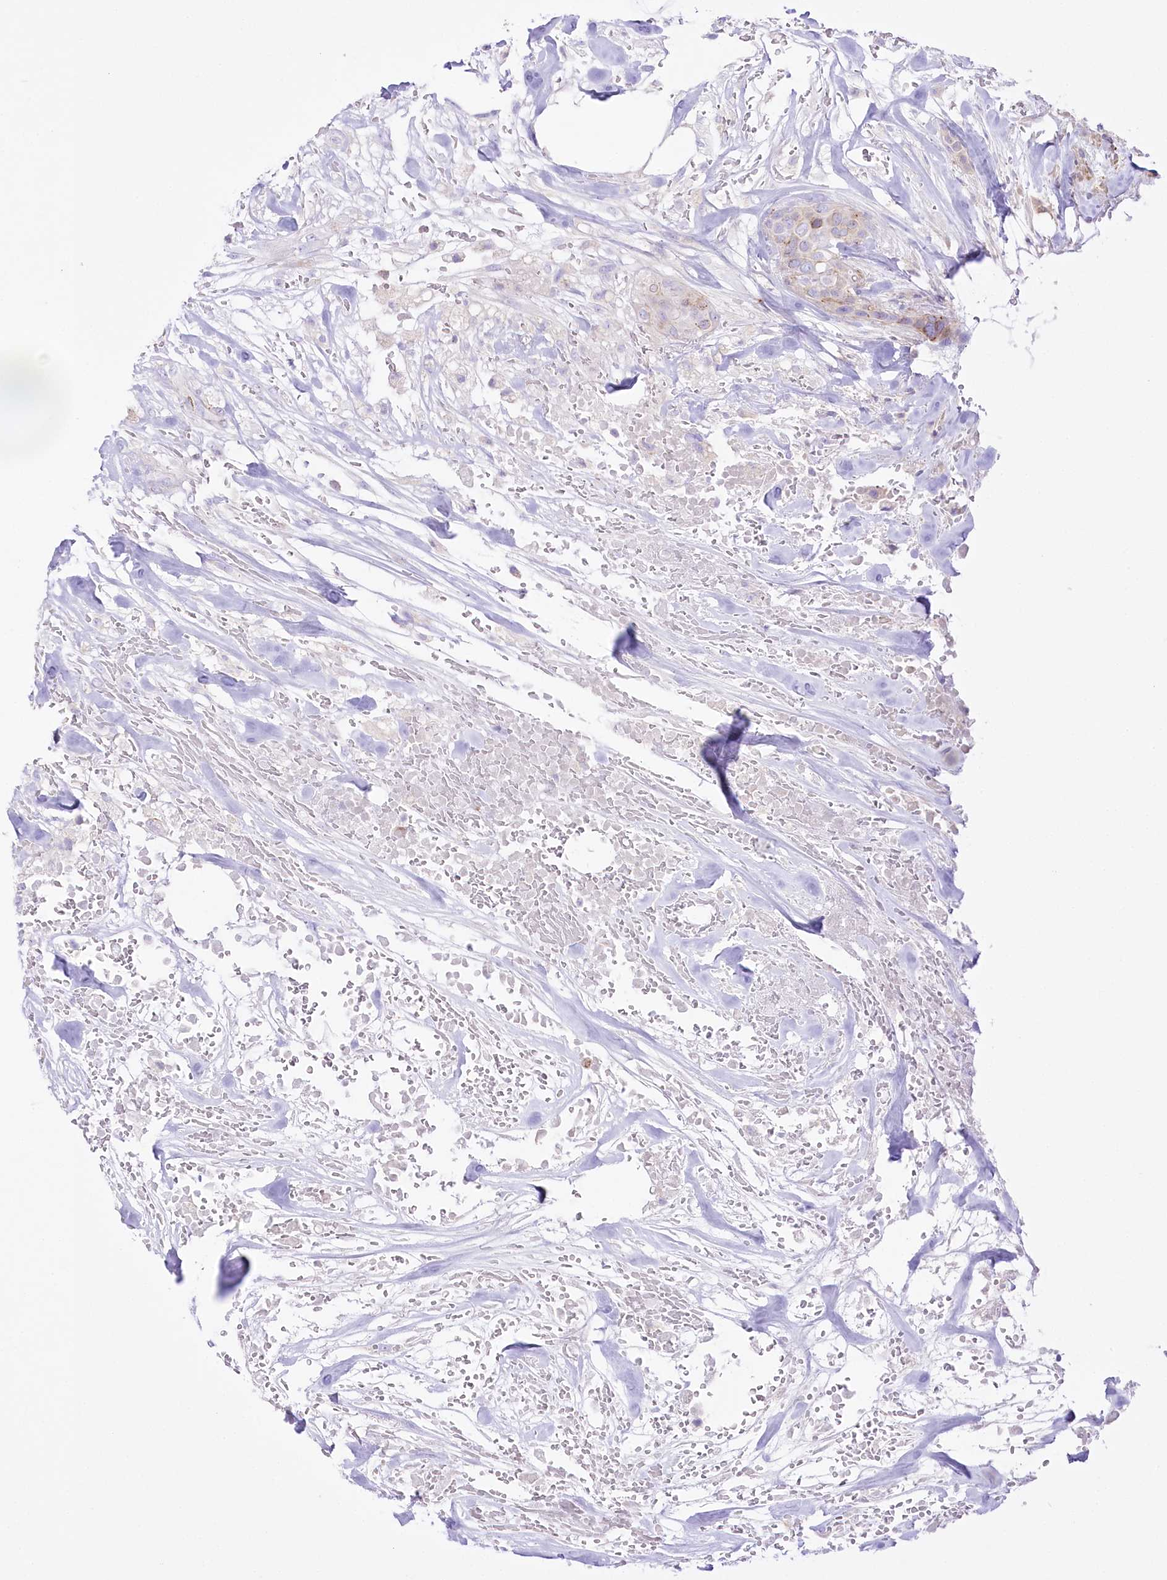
{"staining": {"intensity": "weak", "quantity": ">75%", "location": "cytoplasmic/membranous"}, "tissue": "breast cancer", "cell_type": "Tumor cells", "image_type": "cancer", "snomed": [{"axis": "morphology", "description": "Lobular carcinoma"}, {"axis": "topography", "description": "Breast"}], "caption": "Breast cancer (lobular carcinoma) stained with a brown dye demonstrates weak cytoplasmic/membranous positive positivity in approximately >75% of tumor cells.", "gene": "FAM216A", "patient": {"sex": "female", "age": 51}}